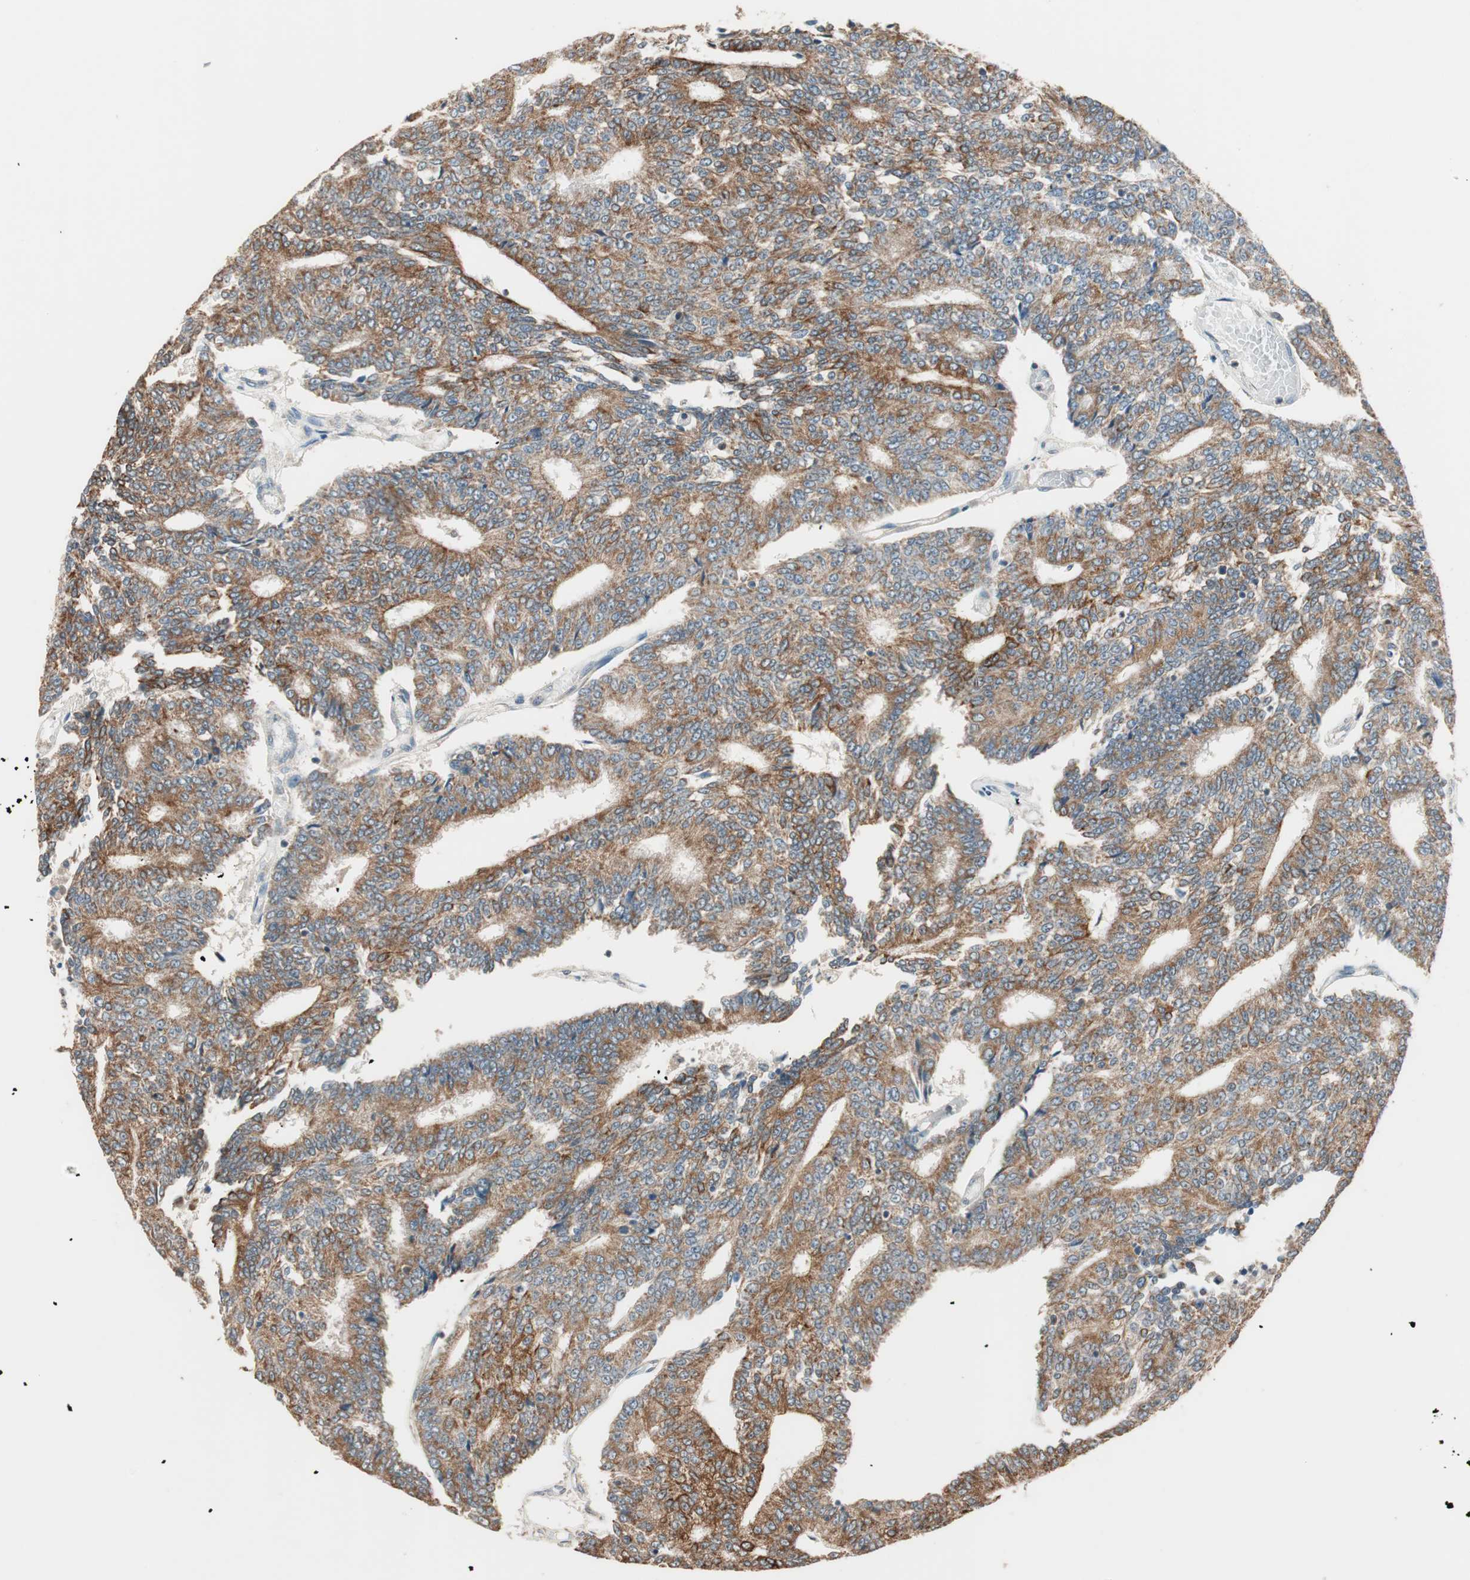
{"staining": {"intensity": "moderate", "quantity": ">75%", "location": "cytoplasmic/membranous"}, "tissue": "prostate cancer", "cell_type": "Tumor cells", "image_type": "cancer", "snomed": [{"axis": "morphology", "description": "Adenocarcinoma, High grade"}, {"axis": "topography", "description": "Prostate"}], "caption": "A photomicrograph showing moderate cytoplasmic/membranous staining in about >75% of tumor cells in prostate cancer (adenocarcinoma (high-grade)), as visualized by brown immunohistochemical staining.", "gene": "TRIM21", "patient": {"sex": "male", "age": 55}}